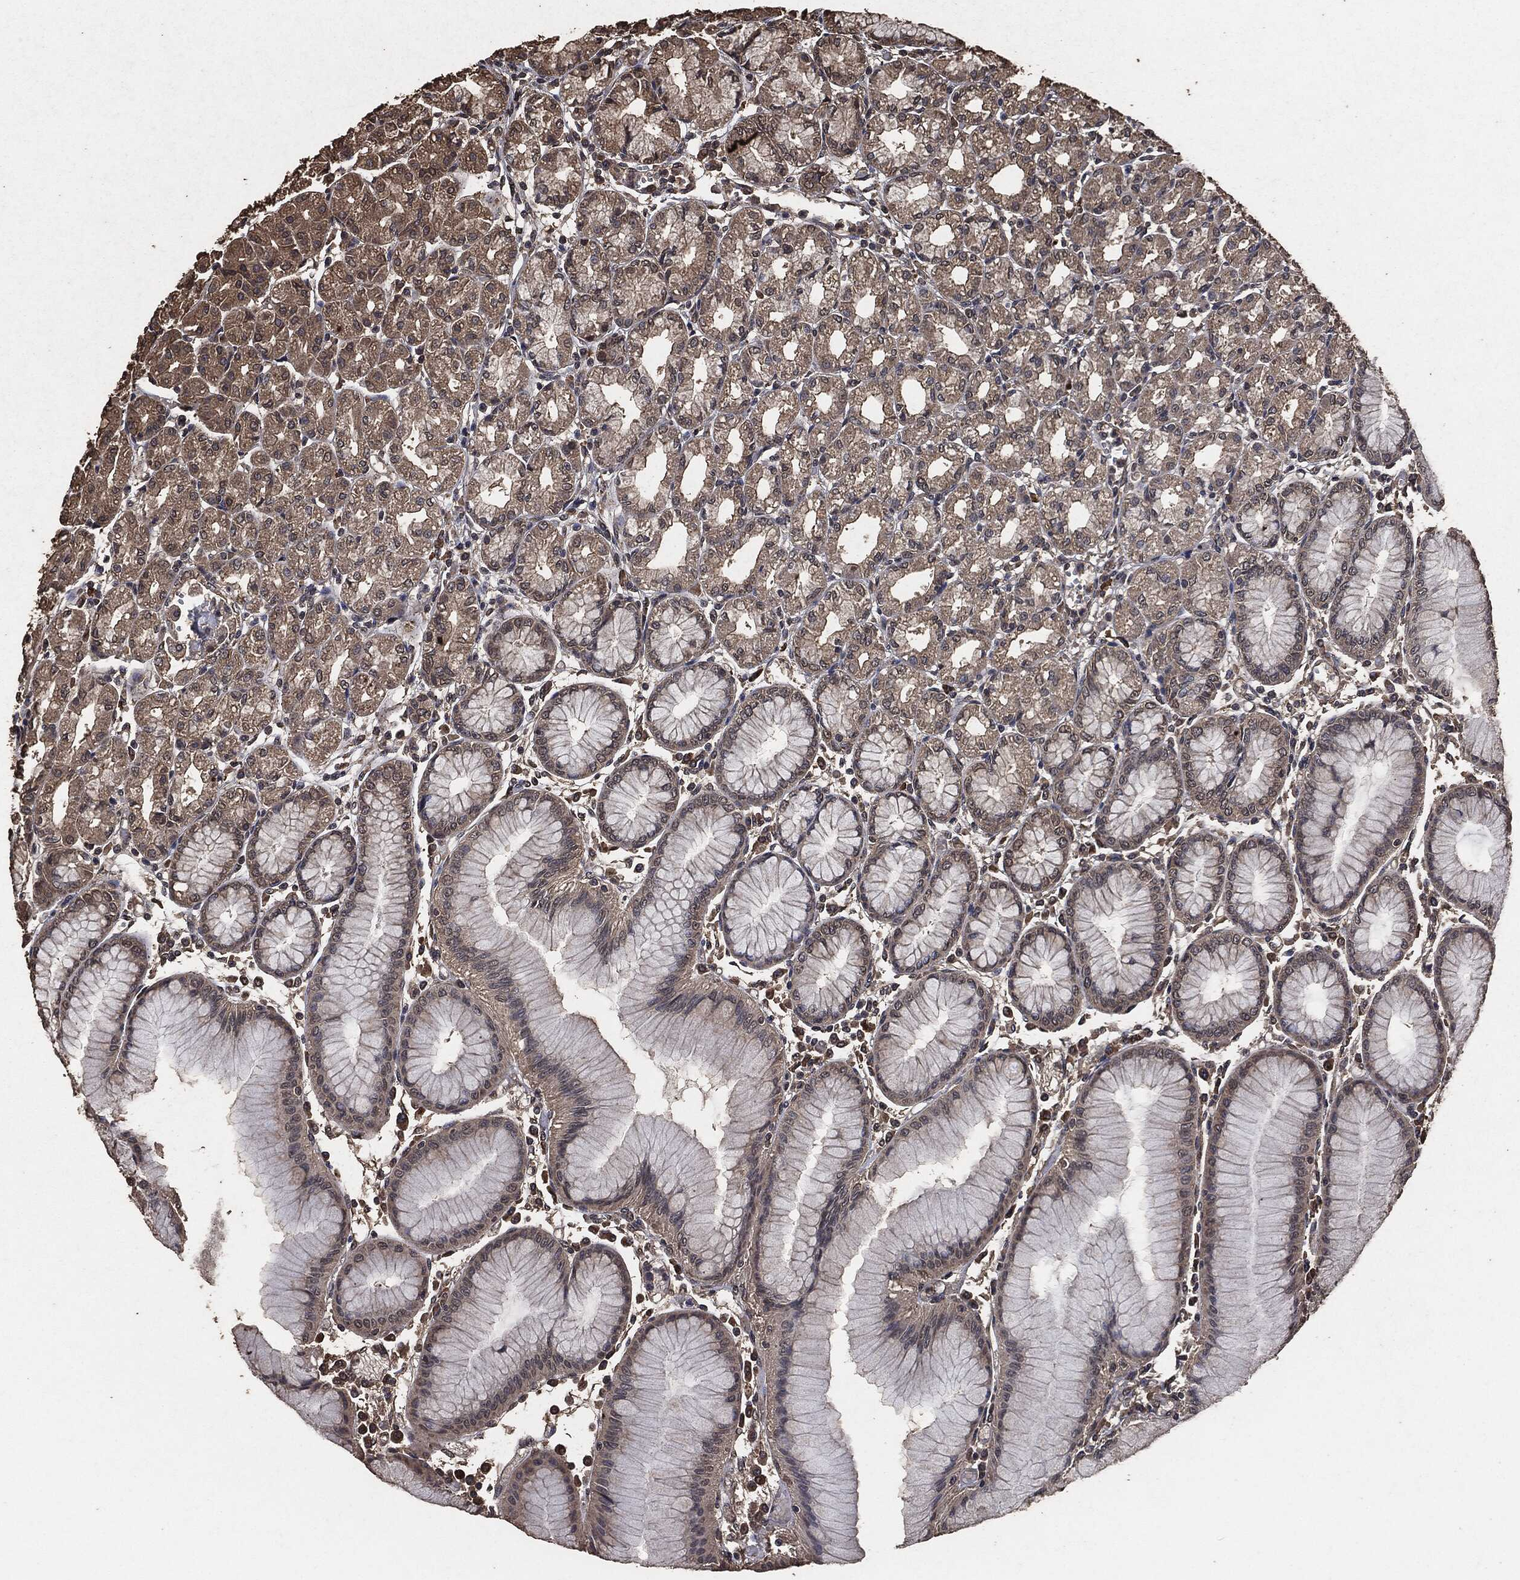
{"staining": {"intensity": "moderate", "quantity": "25%-75%", "location": "cytoplasmic/membranous"}, "tissue": "stomach", "cell_type": "Glandular cells", "image_type": "normal", "snomed": [{"axis": "morphology", "description": "Normal tissue, NOS"}, {"axis": "topography", "description": "Stomach"}], "caption": "Brown immunohistochemical staining in normal human stomach demonstrates moderate cytoplasmic/membranous staining in about 25%-75% of glandular cells.", "gene": "AKT1S1", "patient": {"sex": "female", "age": 57}}